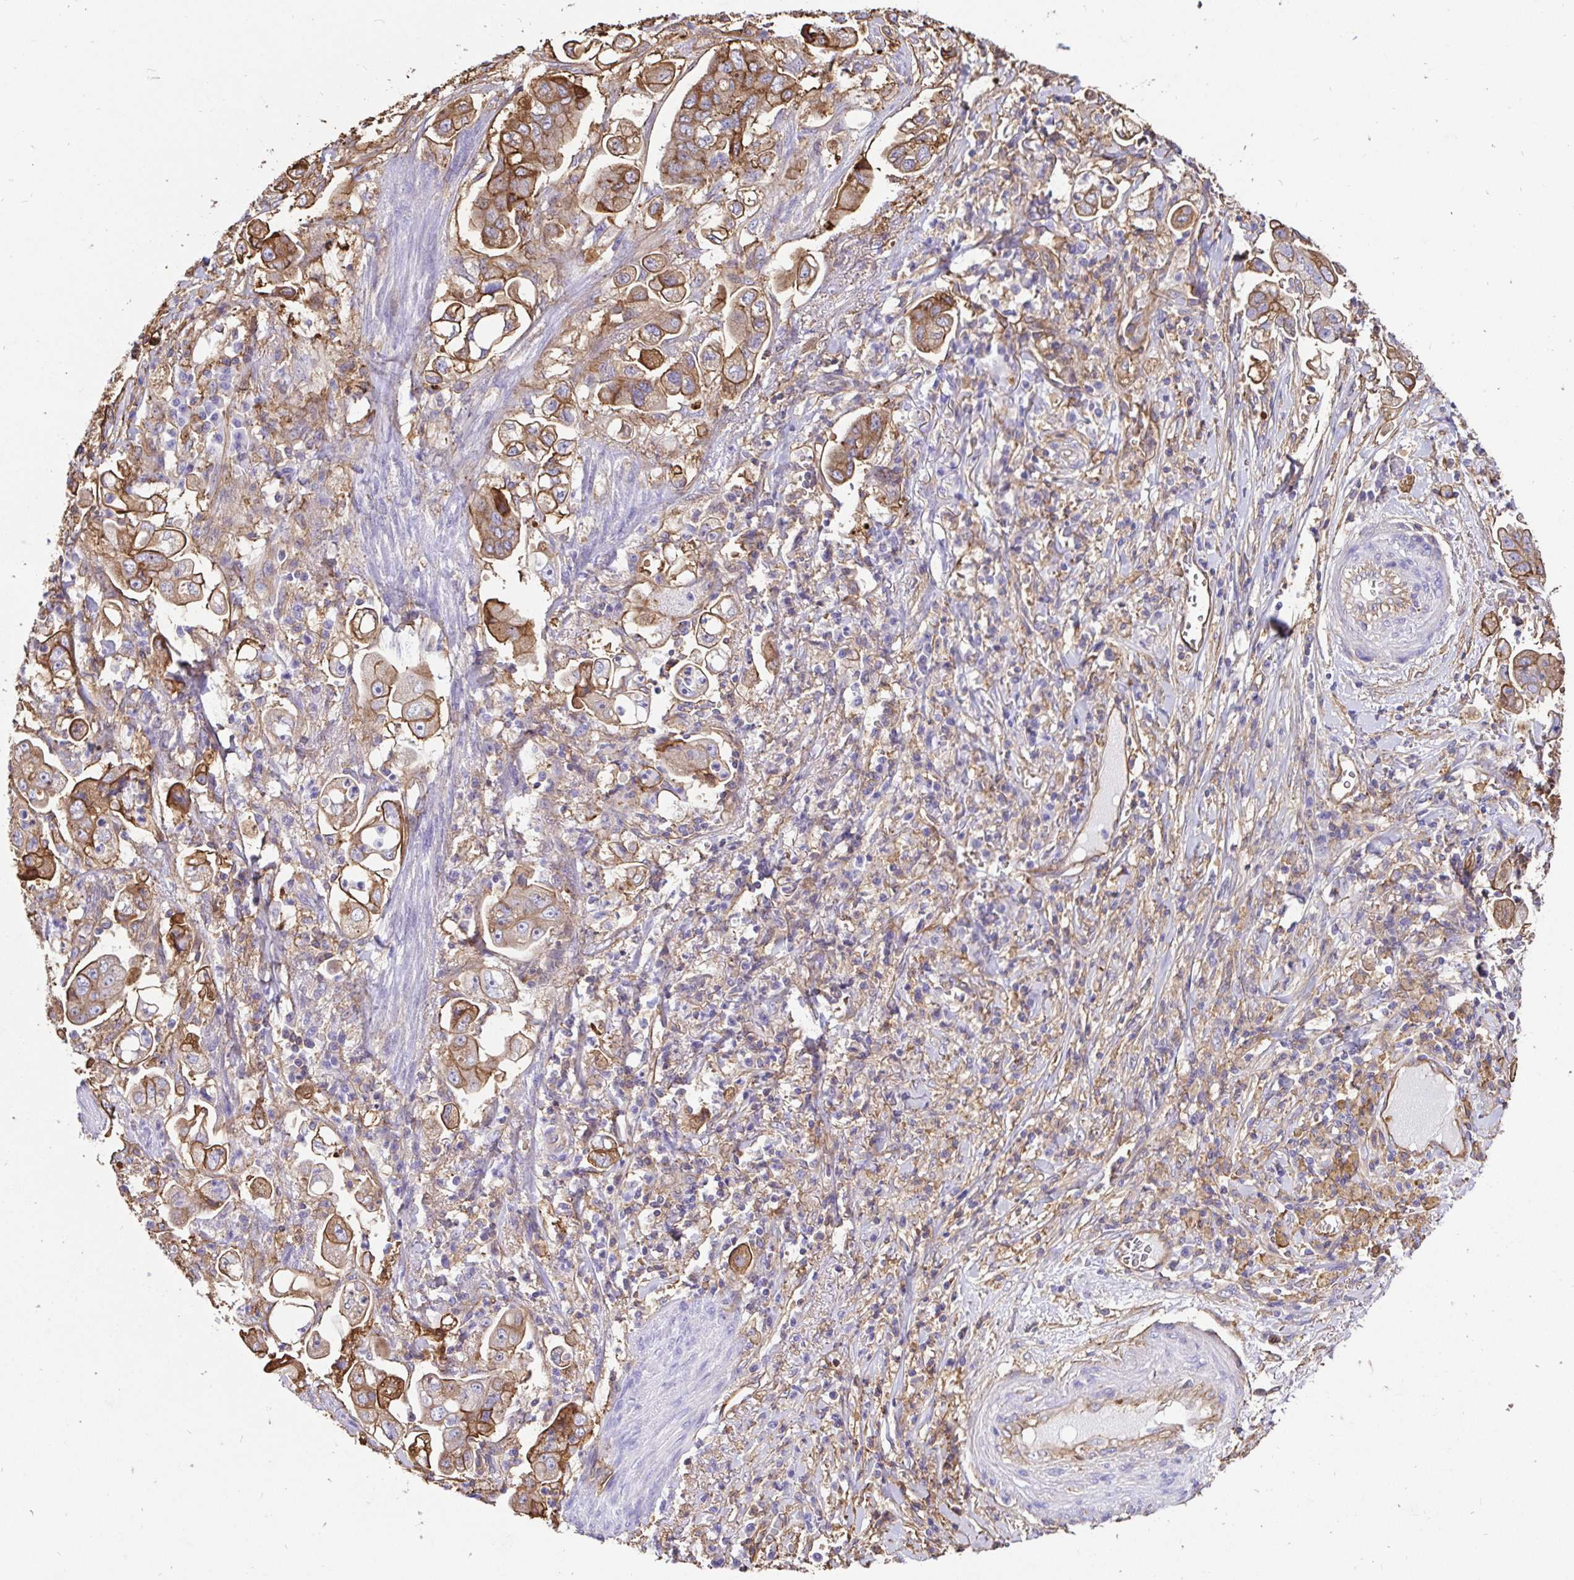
{"staining": {"intensity": "moderate", "quantity": ">75%", "location": "cytoplasmic/membranous"}, "tissue": "stomach cancer", "cell_type": "Tumor cells", "image_type": "cancer", "snomed": [{"axis": "morphology", "description": "Adenocarcinoma, NOS"}, {"axis": "topography", "description": "Stomach"}], "caption": "An immunohistochemistry (IHC) image of neoplastic tissue is shown. Protein staining in brown shows moderate cytoplasmic/membranous positivity in stomach adenocarcinoma within tumor cells.", "gene": "ANXA2", "patient": {"sex": "male", "age": 62}}